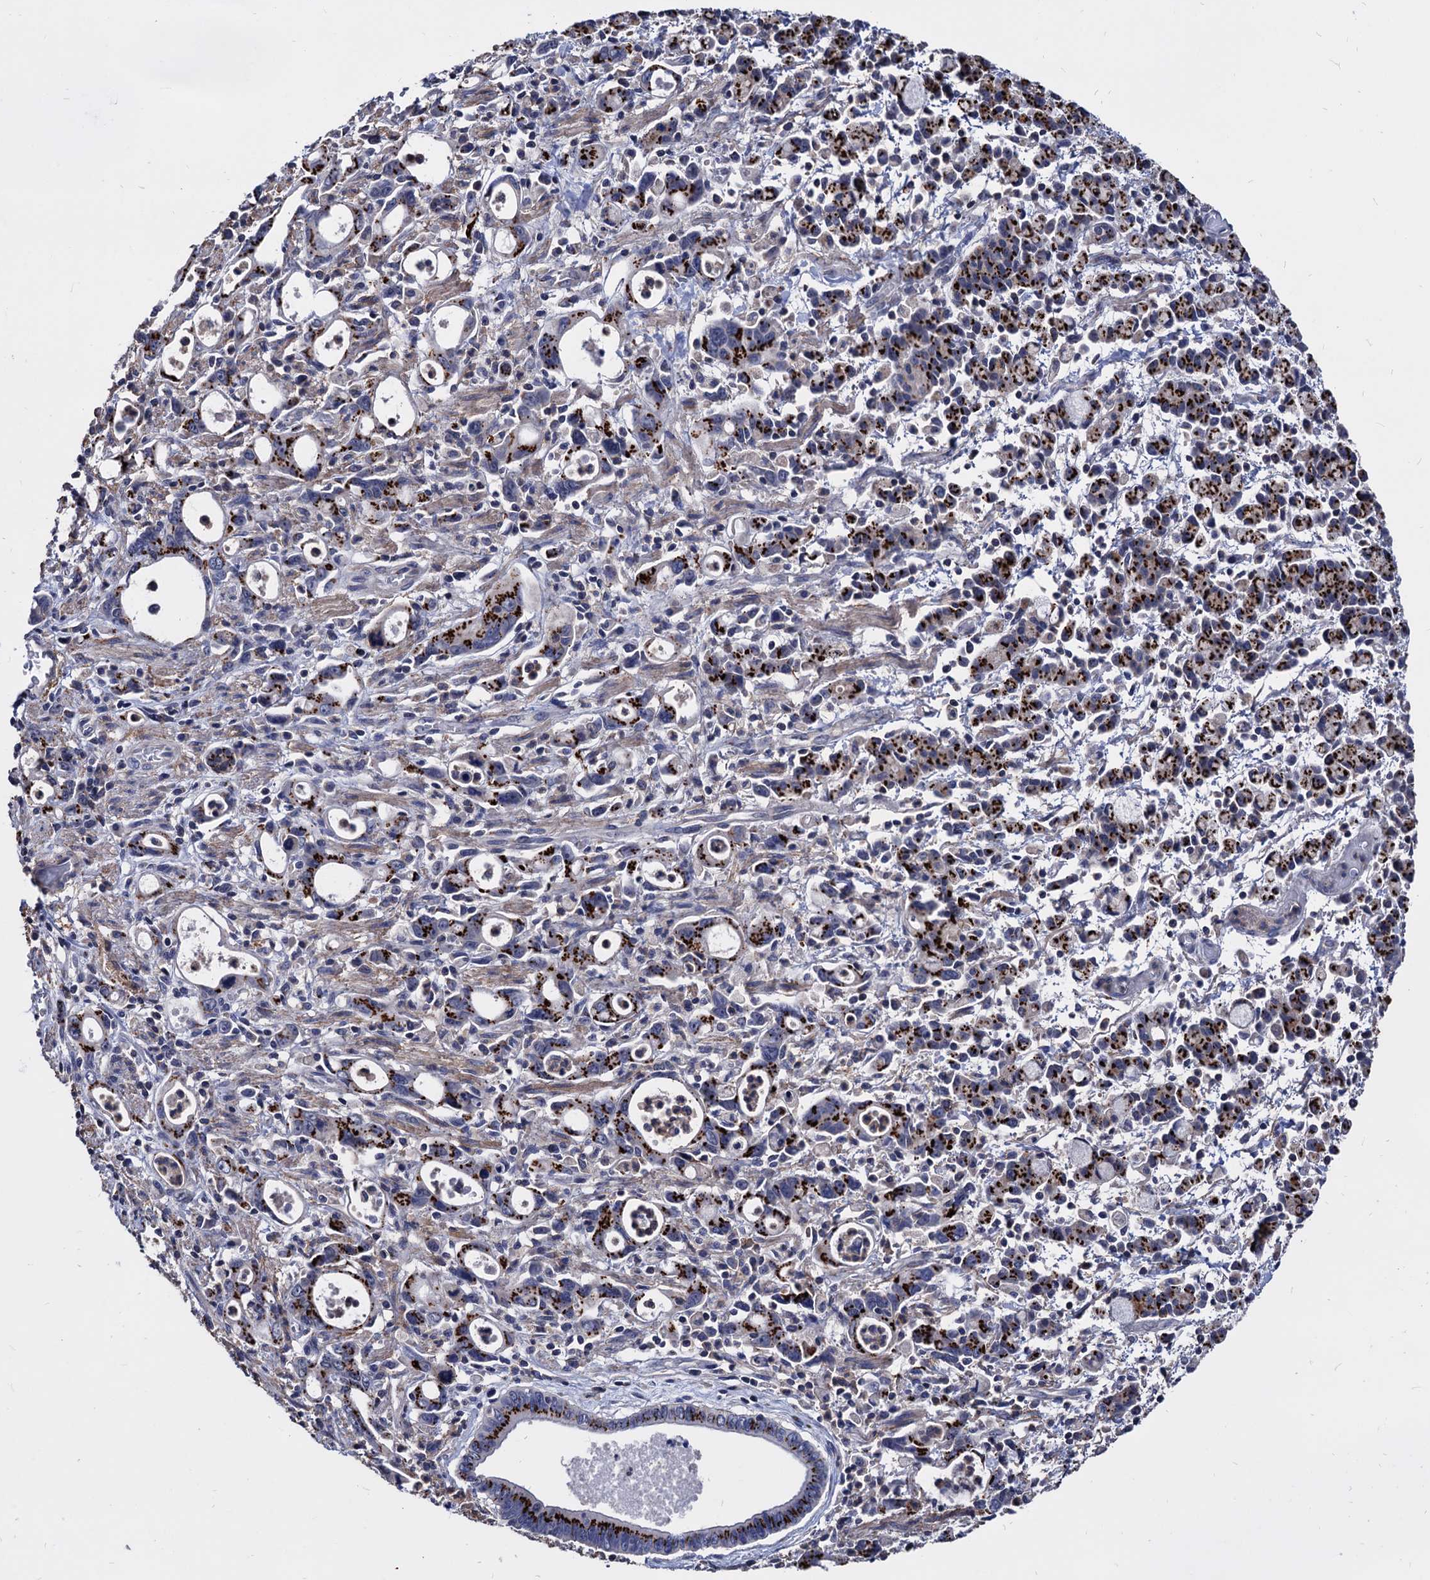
{"staining": {"intensity": "strong", "quantity": ">75%", "location": "cytoplasmic/membranous"}, "tissue": "stomach cancer", "cell_type": "Tumor cells", "image_type": "cancer", "snomed": [{"axis": "morphology", "description": "Adenocarcinoma, NOS"}, {"axis": "topography", "description": "Stomach, lower"}], "caption": "Immunohistochemistry (IHC) (DAB (3,3'-diaminobenzidine)) staining of stomach cancer displays strong cytoplasmic/membranous protein staining in approximately >75% of tumor cells. The protein of interest is stained brown, and the nuclei are stained in blue (DAB (3,3'-diaminobenzidine) IHC with brightfield microscopy, high magnification).", "gene": "ESD", "patient": {"sex": "female", "age": 43}}